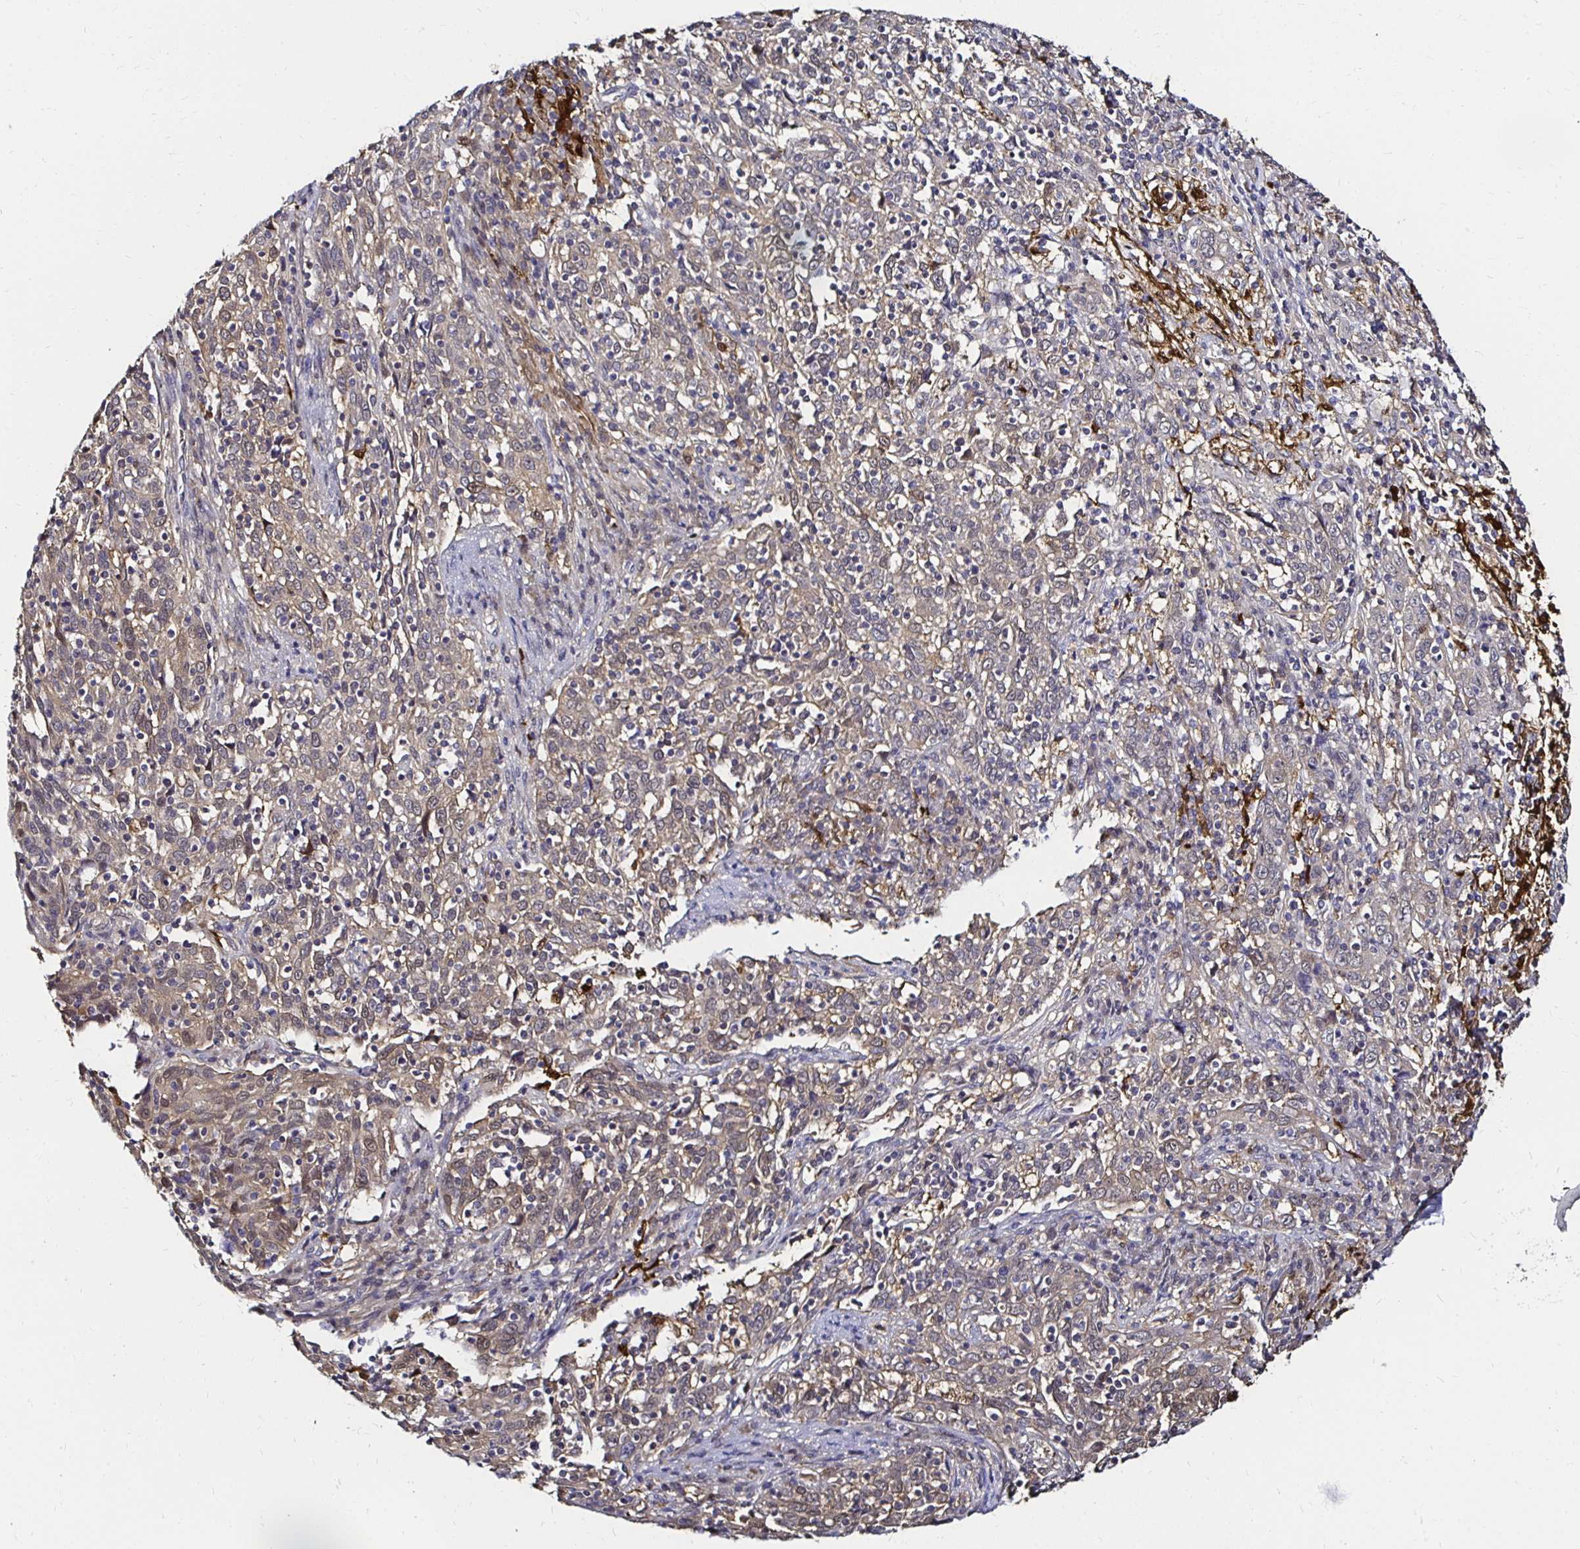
{"staining": {"intensity": "weak", "quantity": "<25%", "location": "cytoplasmic/membranous"}, "tissue": "cervical cancer", "cell_type": "Tumor cells", "image_type": "cancer", "snomed": [{"axis": "morphology", "description": "Squamous cell carcinoma, NOS"}, {"axis": "topography", "description": "Cervix"}], "caption": "Human cervical cancer stained for a protein using immunohistochemistry (IHC) exhibits no expression in tumor cells.", "gene": "TXN", "patient": {"sex": "female", "age": 46}}